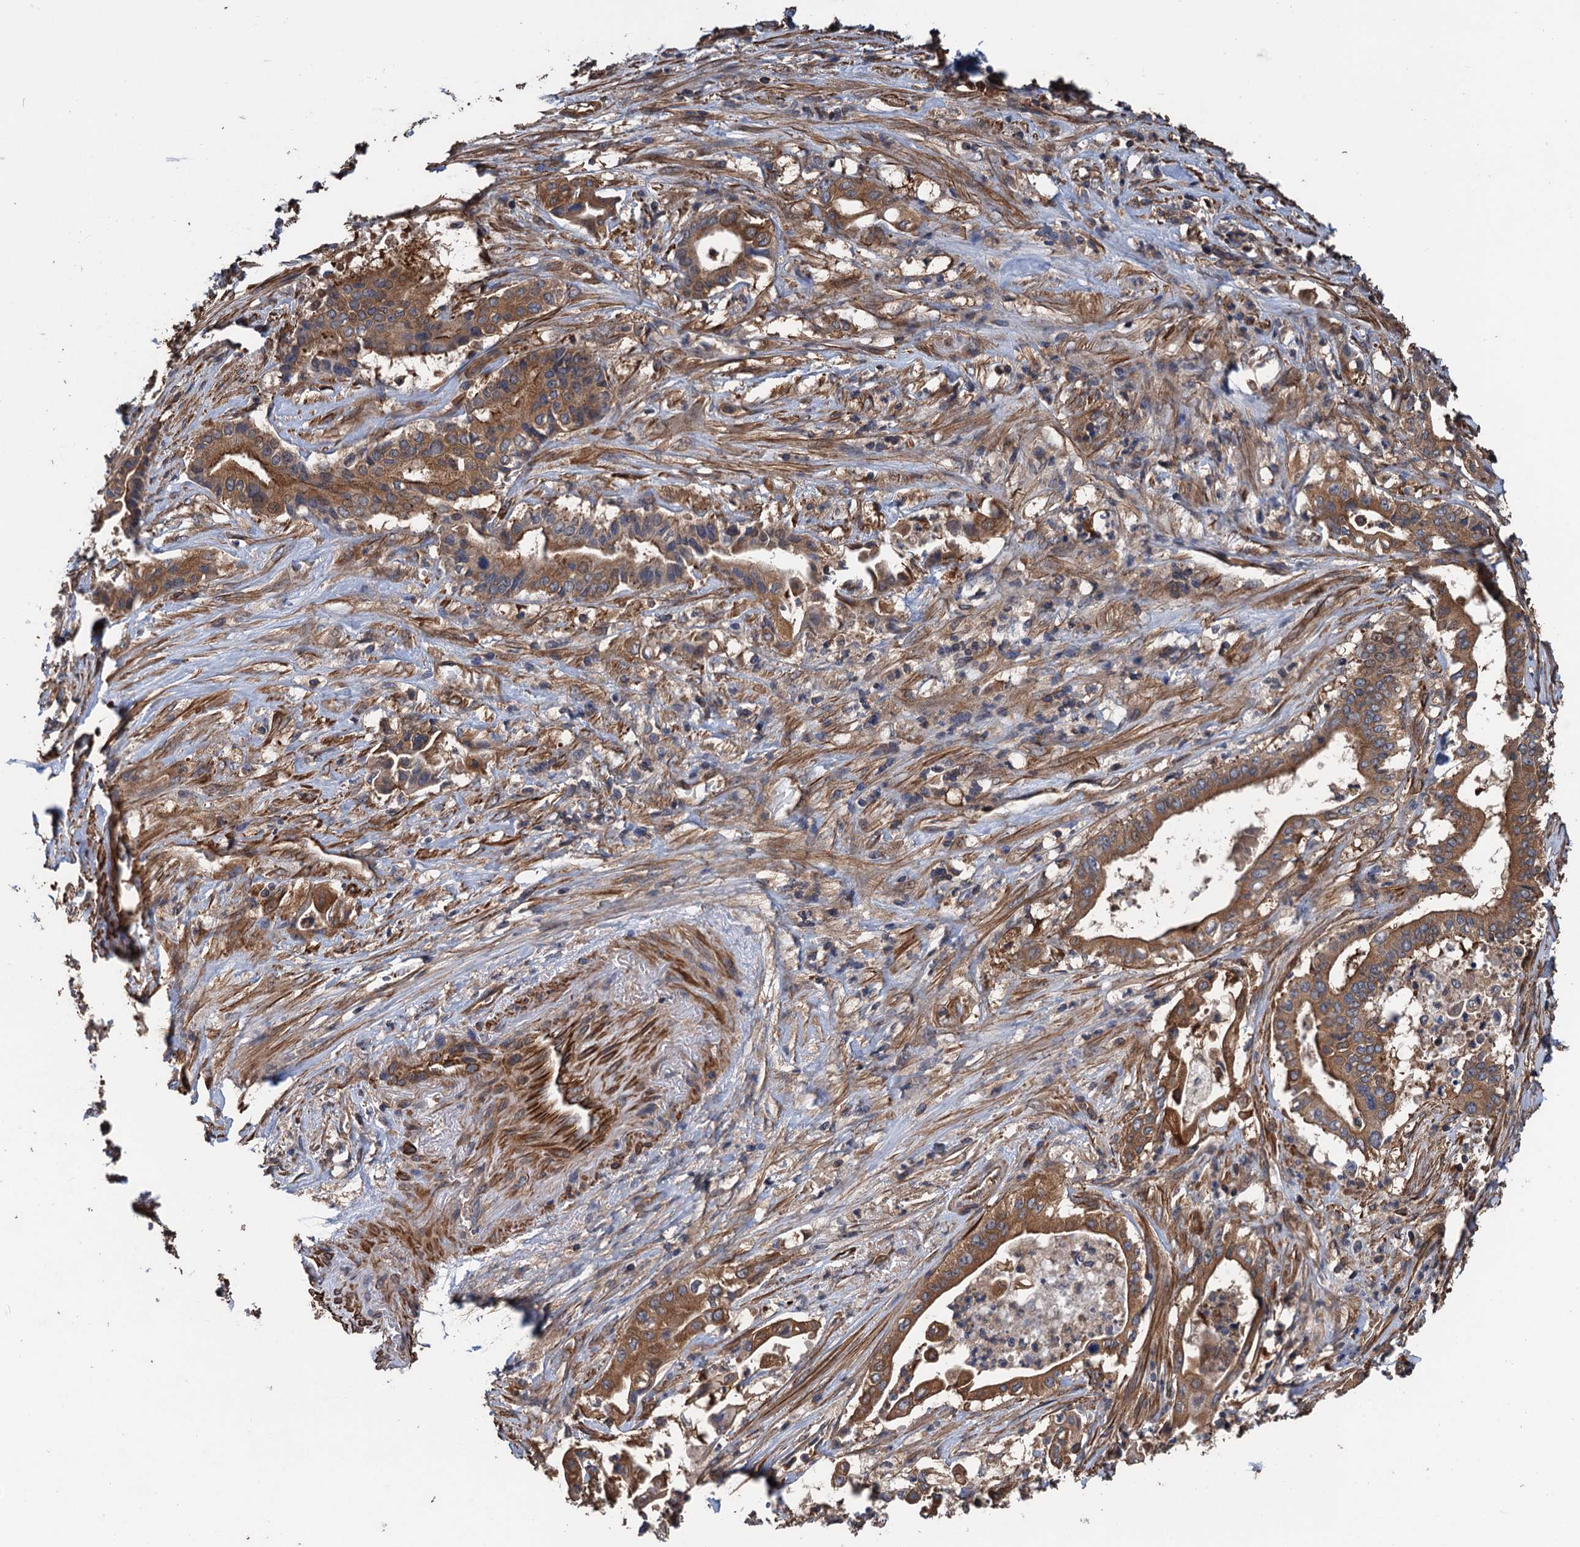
{"staining": {"intensity": "moderate", "quantity": ">75%", "location": "cytoplasmic/membranous"}, "tissue": "pancreatic cancer", "cell_type": "Tumor cells", "image_type": "cancer", "snomed": [{"axis": "morphology", "description": "Adenocarcinoma, NOS"}, {"axis": "topography", "description": "Pancreas"}], "caption": "Moderate cytoplasmic/membranous protein expression is identified in about >75% of tumor cells in pancreatic adenocarcinoma.", "gene": "PPP4R1", "patient": {"sex": "female", "age": 77}}